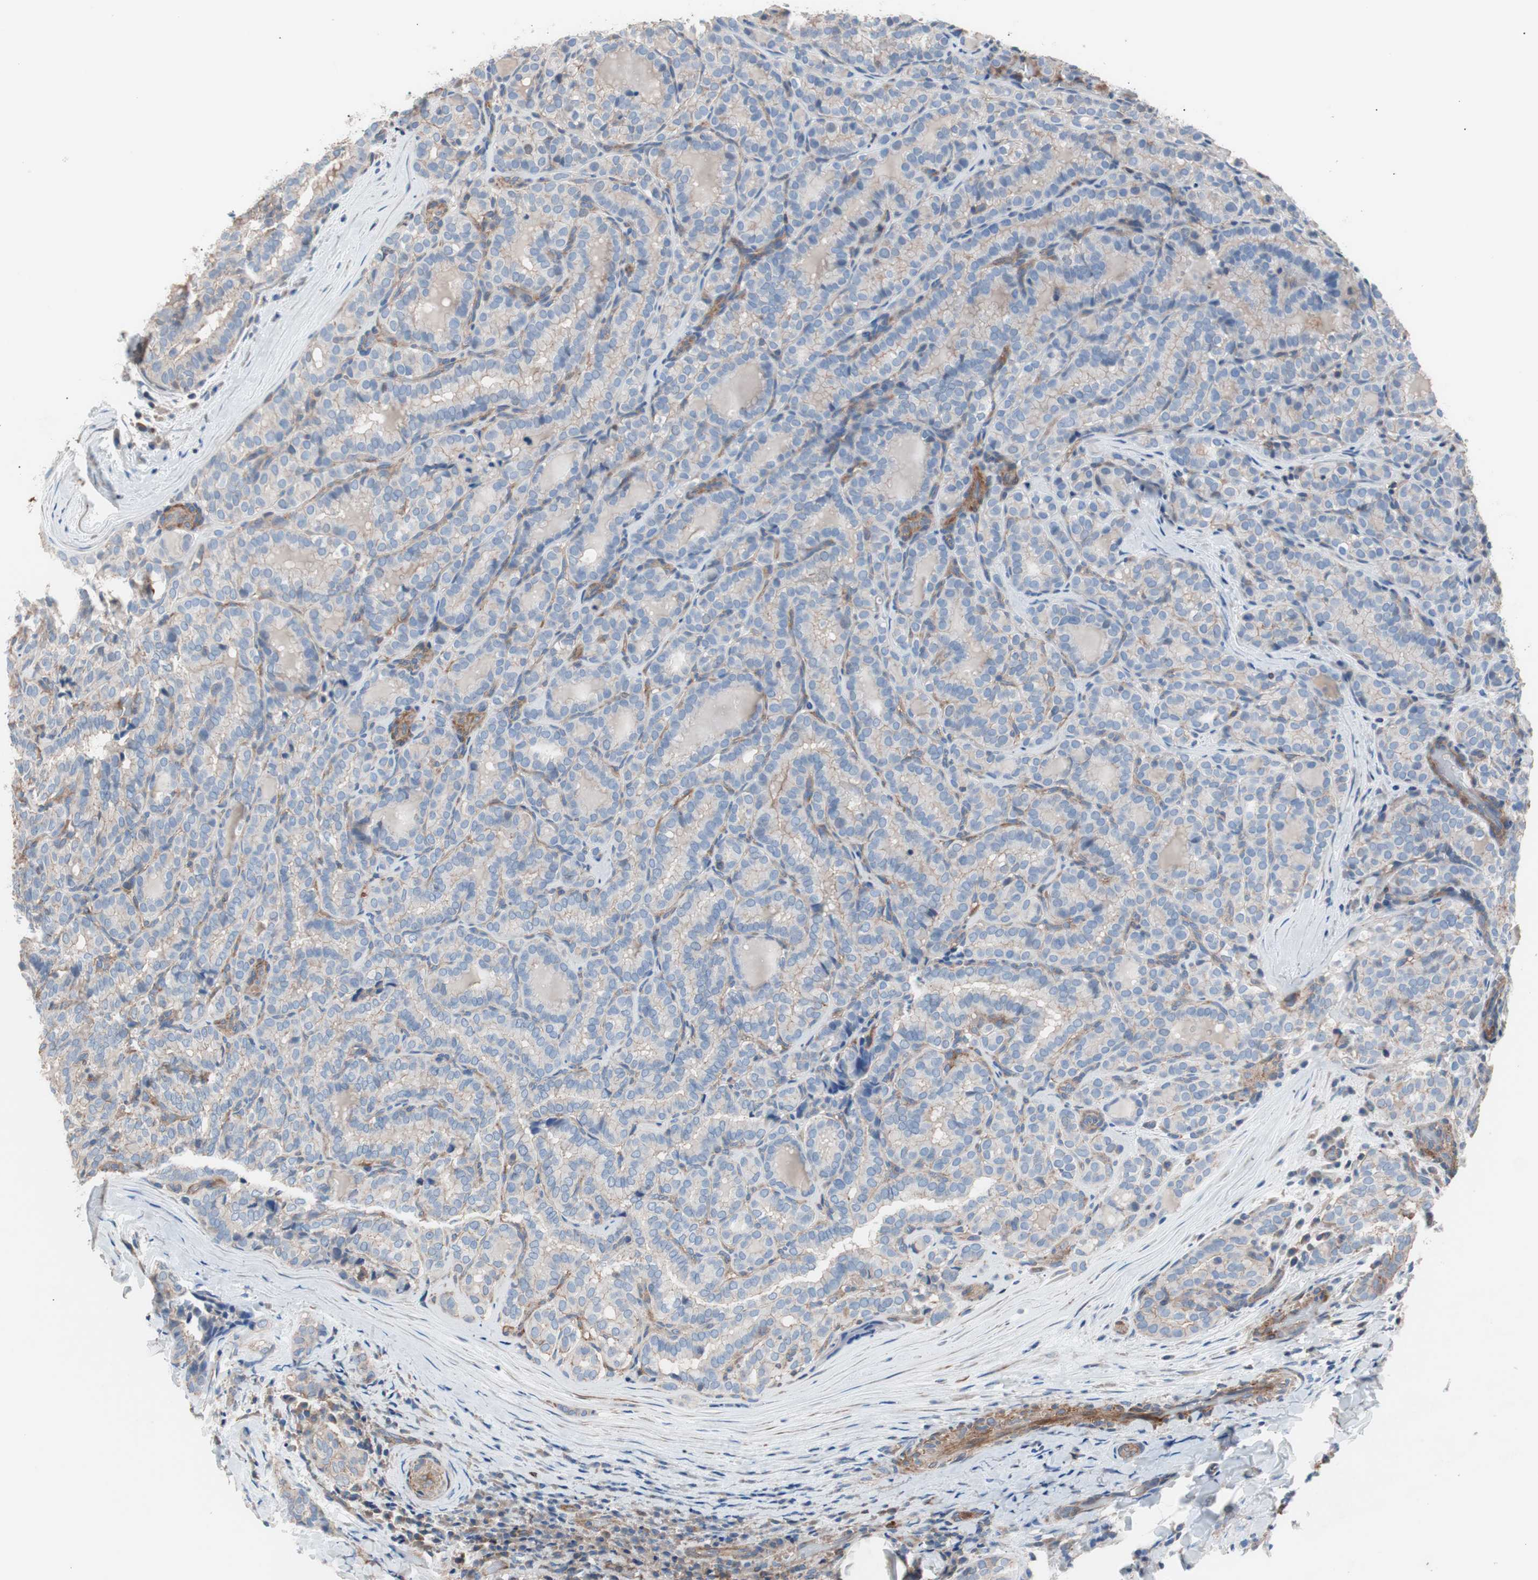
{"staining": {"intensity": "weak", "quantity": ">75%", "location": "cytoplasmic/membranous"}, "tissue": "thyroid cancer", "cell_type": "Tumor cells", "image_type": "cancer", "snomed": [{"axis": "morphology", "description": "Normal tissue, NOS"}, {"axis": "morphology", "description": "Papillary adenocarcinoma, NOS"}, {"axis": "topography", "description": "Thyroid gland"}], "caption": "The micrograph reveals a brown stain indicating the presence of a protein in the cytoplasmic/membranous of tumor cells in thyroid cancer (papillary adenocarcinoma). (DAB (3,3'-diaminobenzidine) IHC, brown staining for protein, blue staining for nuclei).", "gene": "GPR160", "patient": {"sex": "female", "age": 30}}